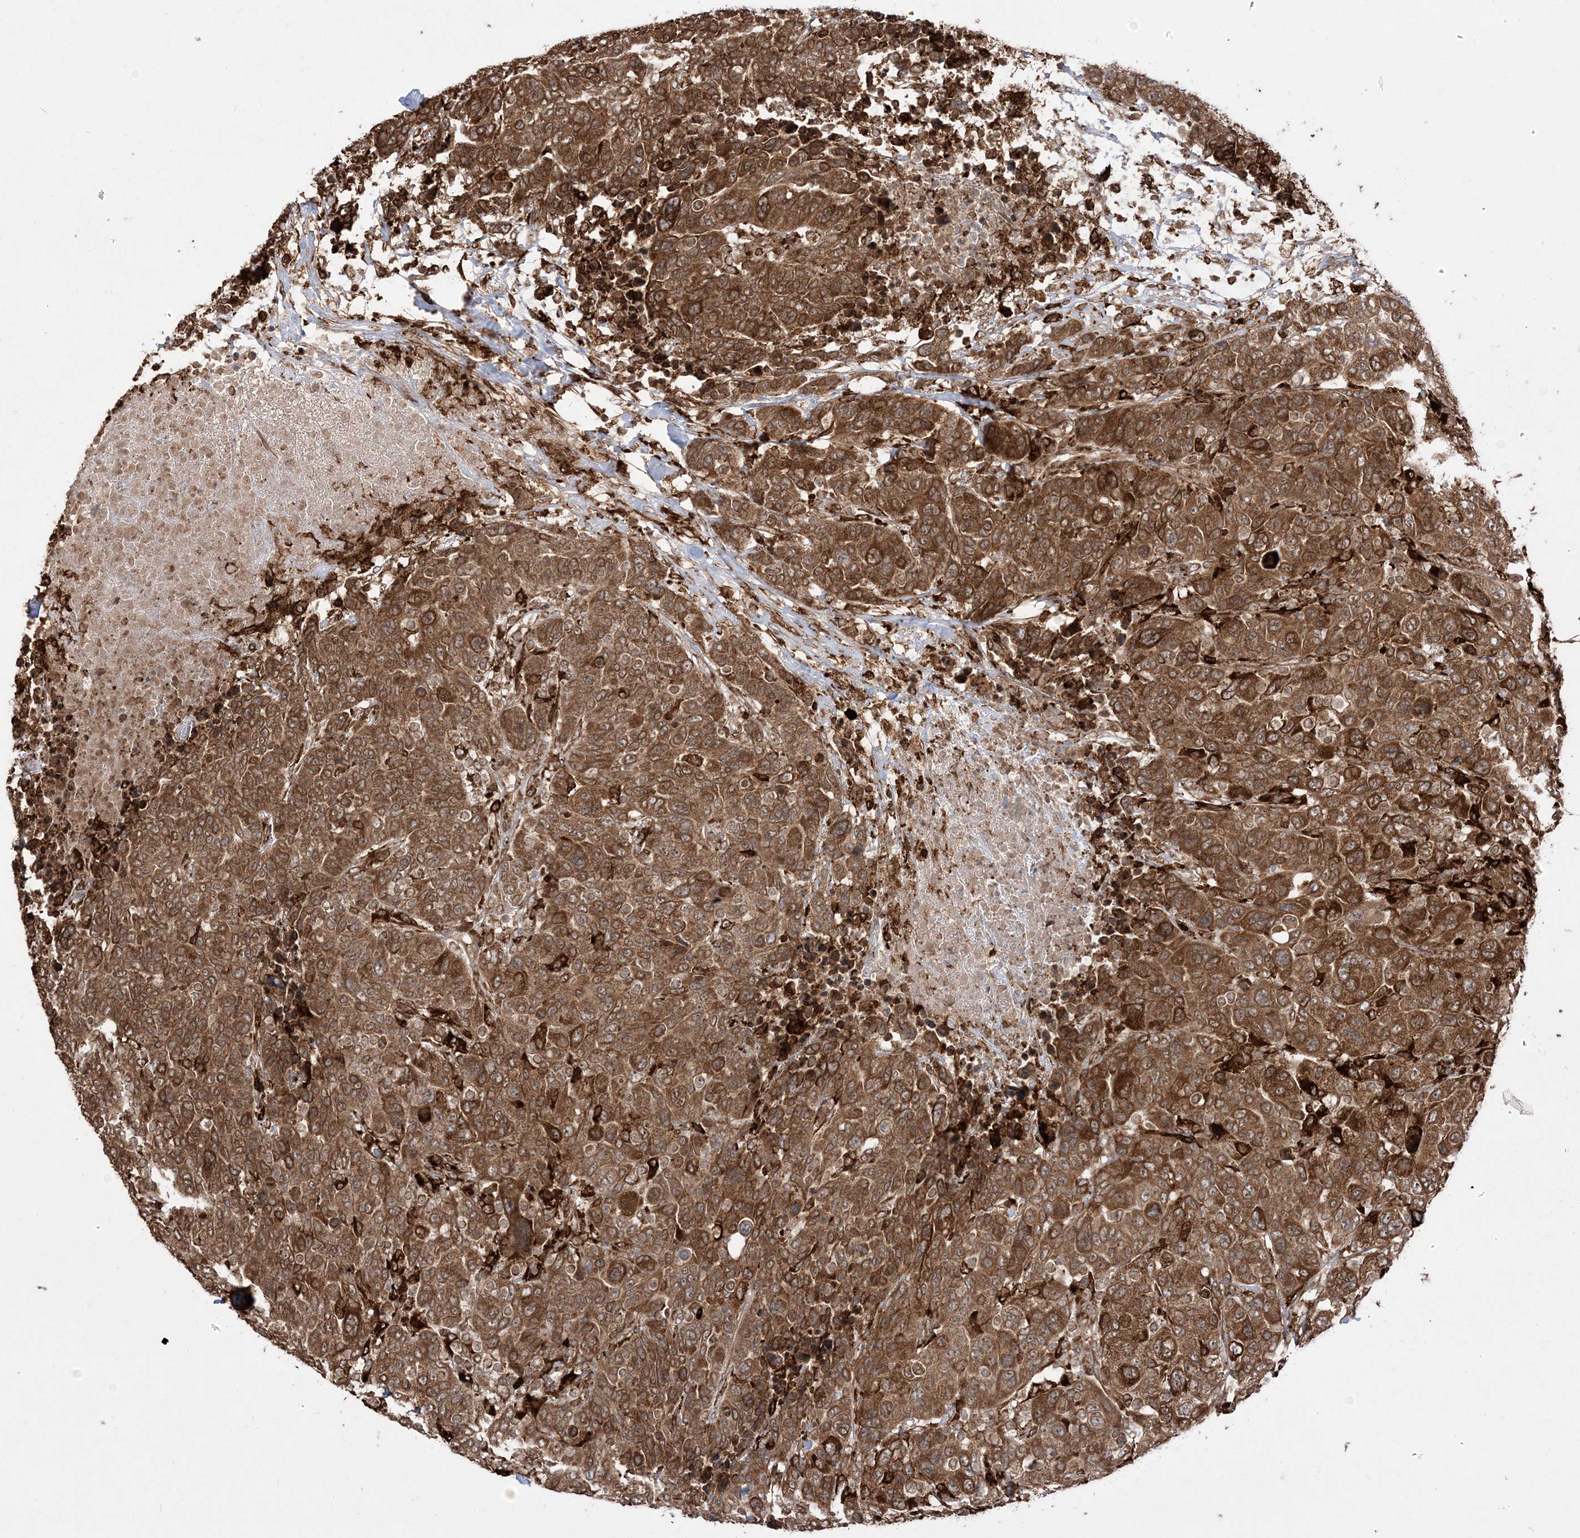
{"staining": {"intensity": "strong", "quantity": ">75%", "location": "cytoplasmic/membranous,nuclear"}, "tissue": "breast cancer", "cell_type": "Tumor cells", "image_type": "cancer", "snomed": [{"axis": "morphology", "description": "Duct carcinoma"}, {"axis": "topography", "description": "Breast"}], "caption": "Brown immunohistochemical staining in intraductal carcinoma (breast) exhibits strong cytoplasmic/membranous and nuclear expression in about >75% of tumor cells.", "gene": "EPC2", "patient": {"sex": "female", "age": 37}}